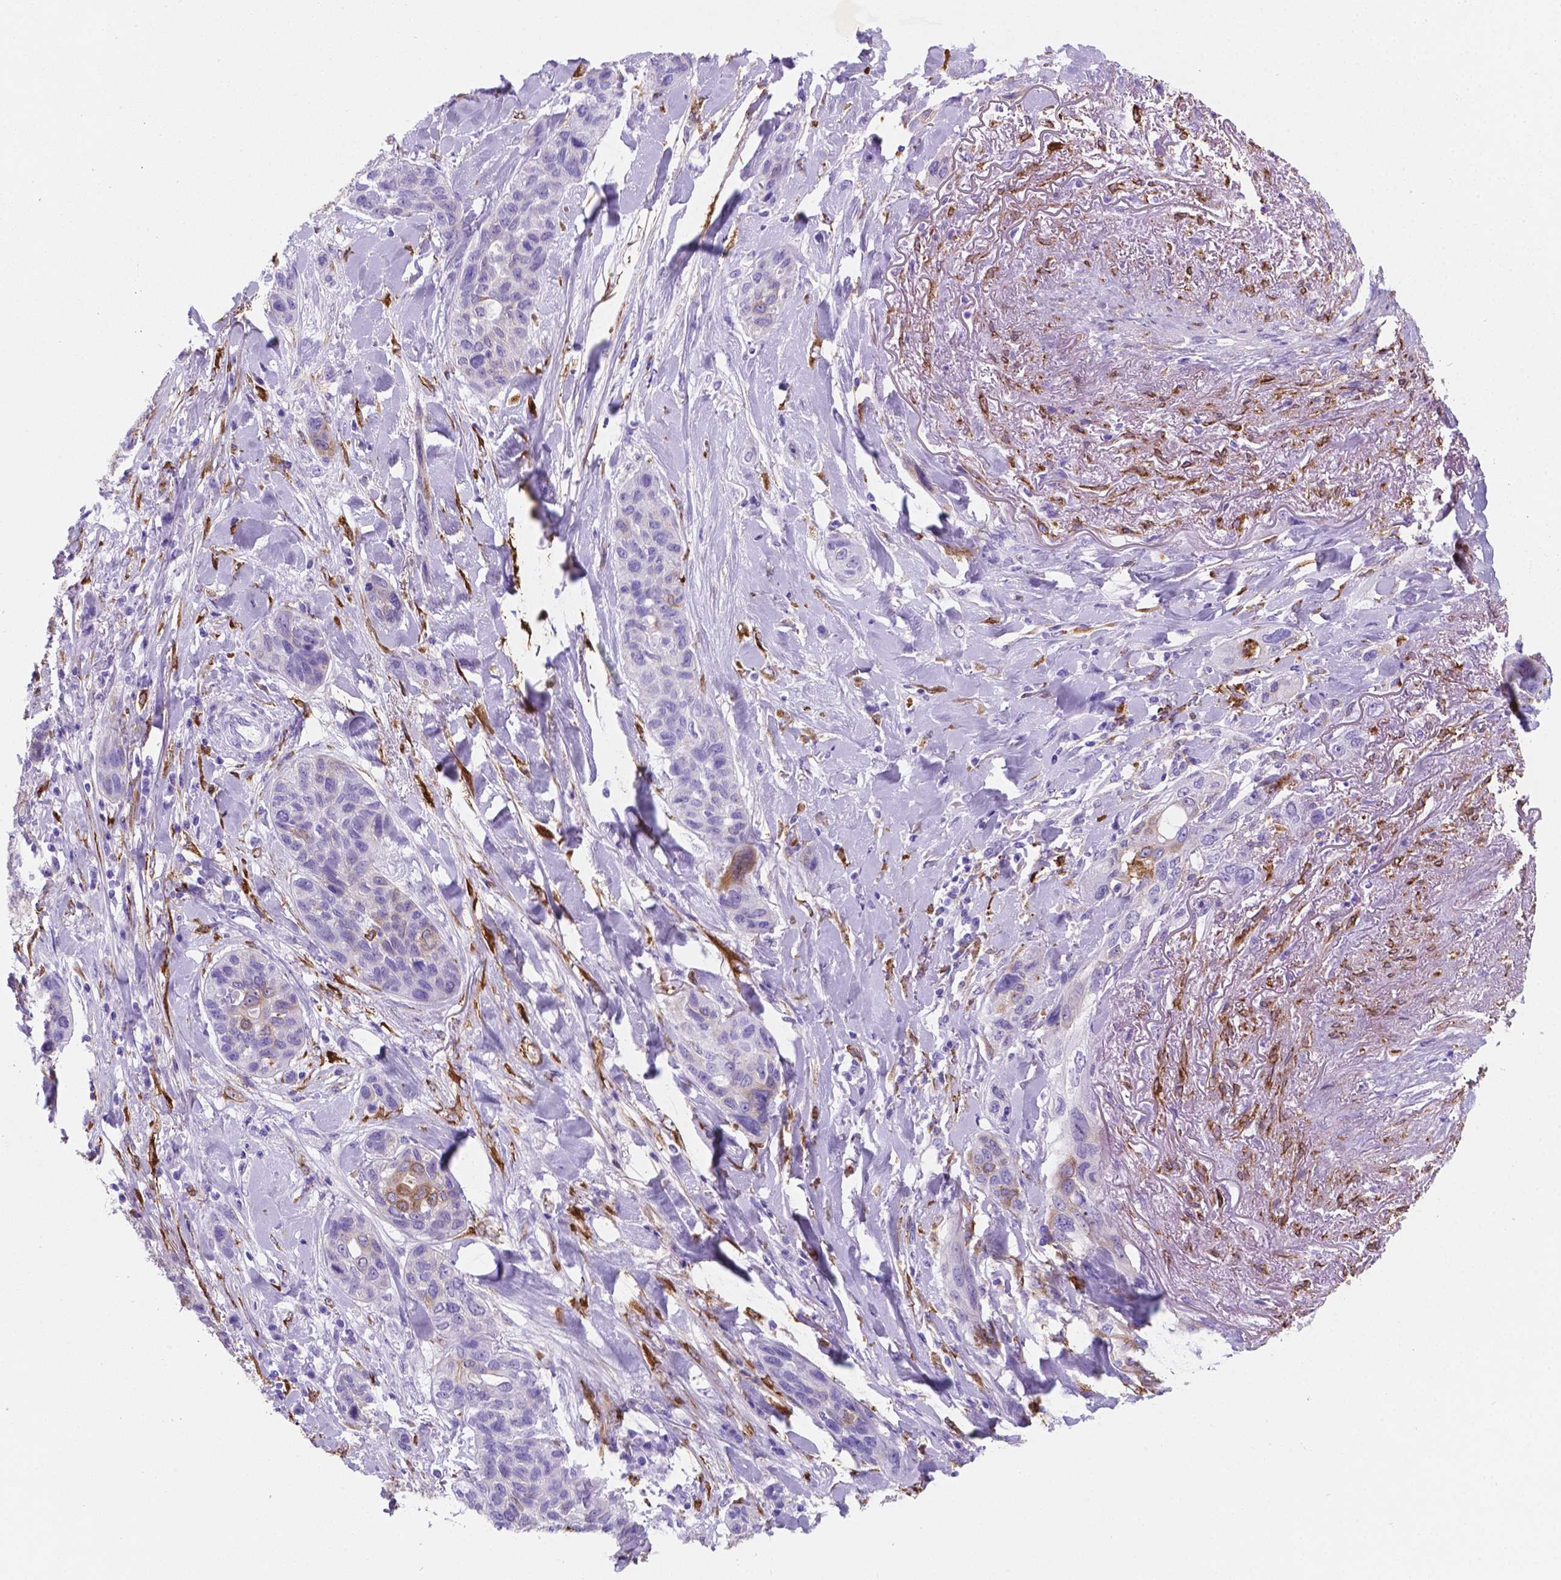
{"staining": {"intensity": "negative", "quantity": "none", "location": "none"}, "tissue": "lung cancer", "cell_type": "Tumor cells", "image_type": "cancer", "snomed": [{"axis": "morphology", "description": "Squamous cell carcinoma, NOS"}, {"axis": "topography", "description": "Lung"}], "caption": "High power microscopy micrograph of an immunohistochemistry (IHC) micrograph of lung squamous cell carcinoma, revealing no significant expression in tumor cells.", "gene": "MACF1", "patient": {"sex": "female", "age": 70}}